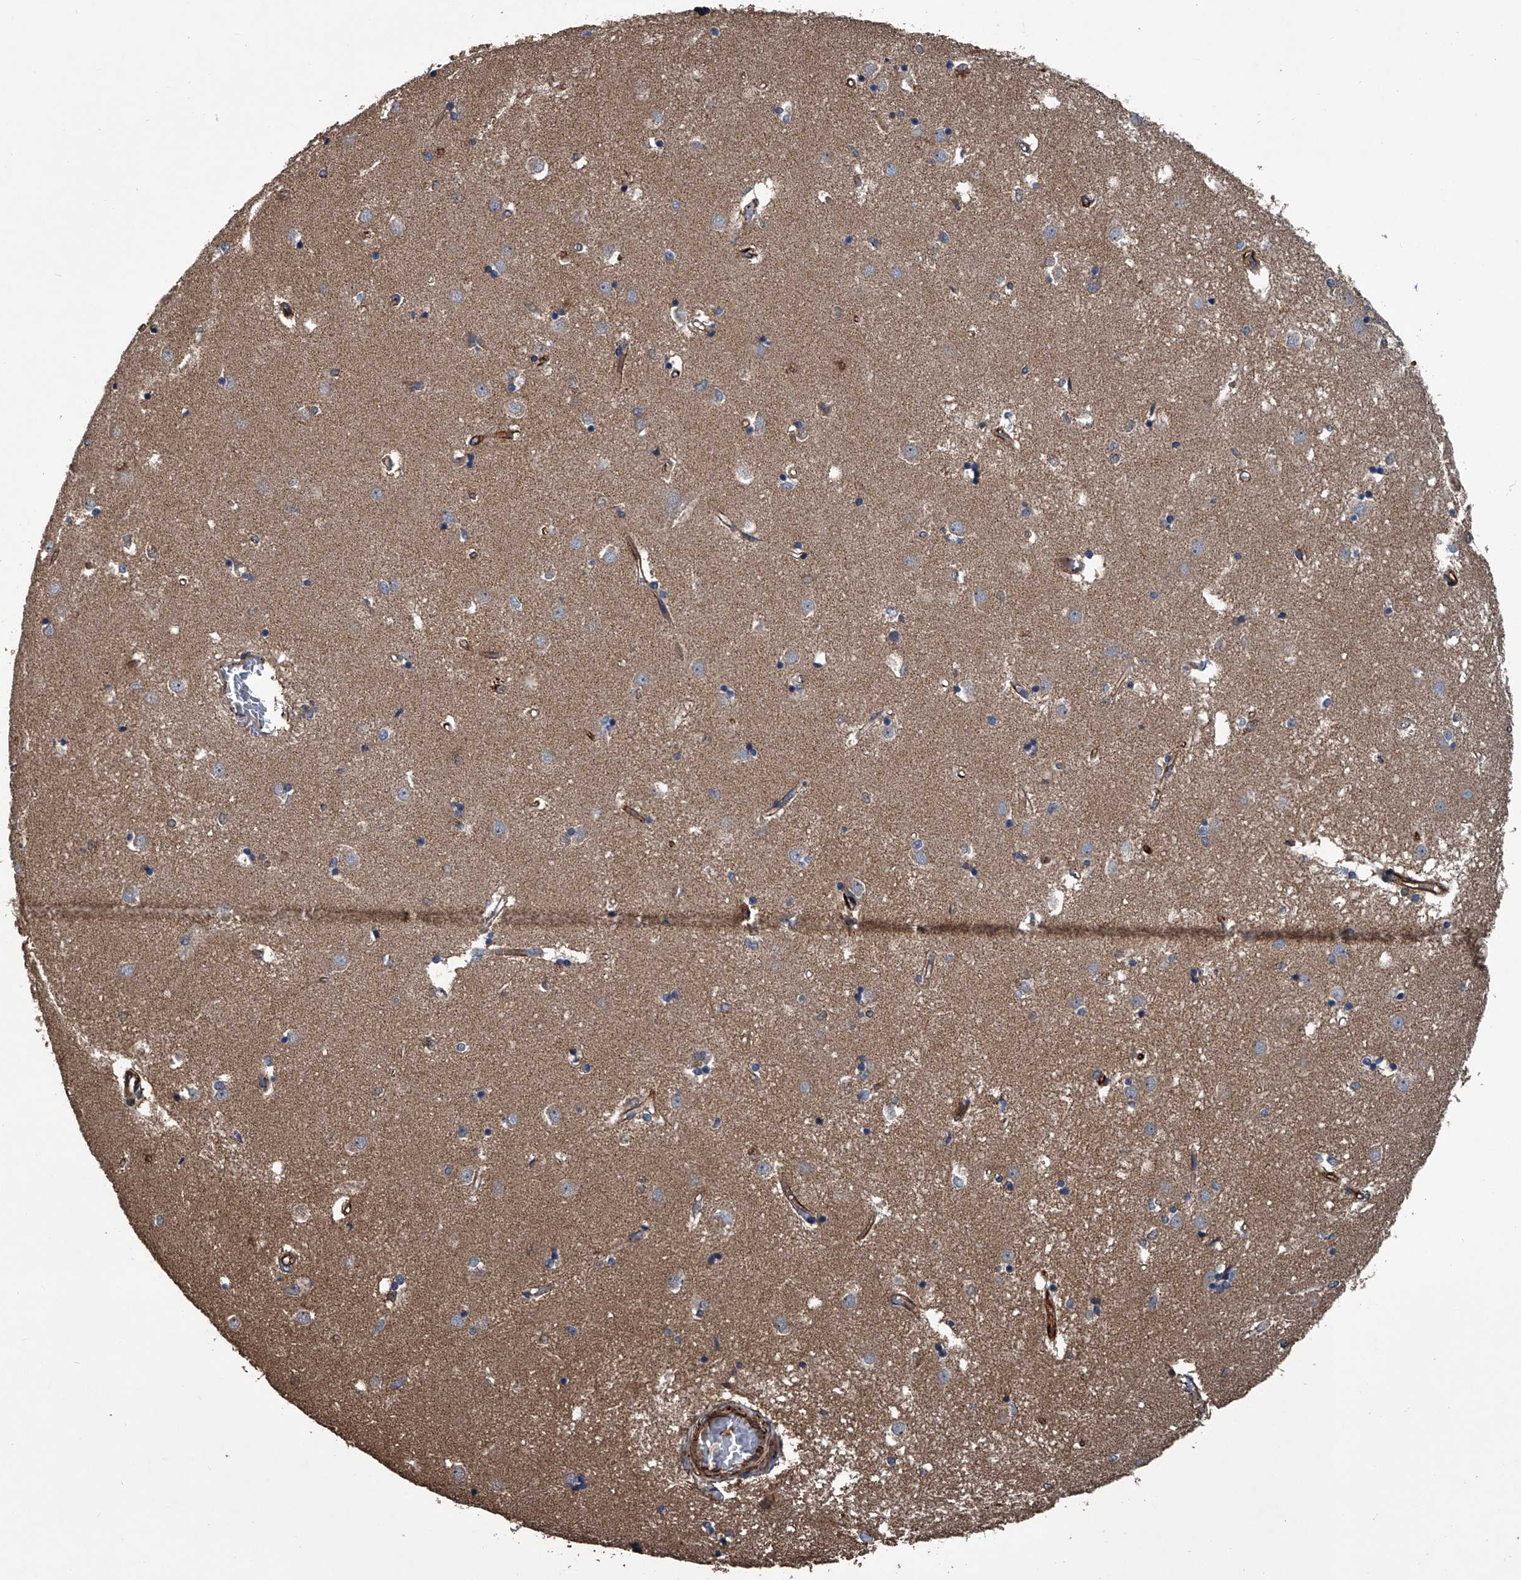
{"staining": {"intensity": "weak", "quantity": "<25%", "location": "cytoplasmic/membranous"}, "tissue": "caudate", "cell_type": "Glial cells", "image_type": "normal", "snomed": [{"axis": "morphology", "description": "Normal tissue, NOS"}, {"axis": "topography", "description": "Lateral ventricle wall"}], "caption": "This photomicrograph is of normal caudate stained with IHC to label a protein in brown with the nuclei are counter-stained blue. There is no positivity in glial cells.", "gene": "LDLRAD2", "patient": {"sex": "male", "age": 45}}